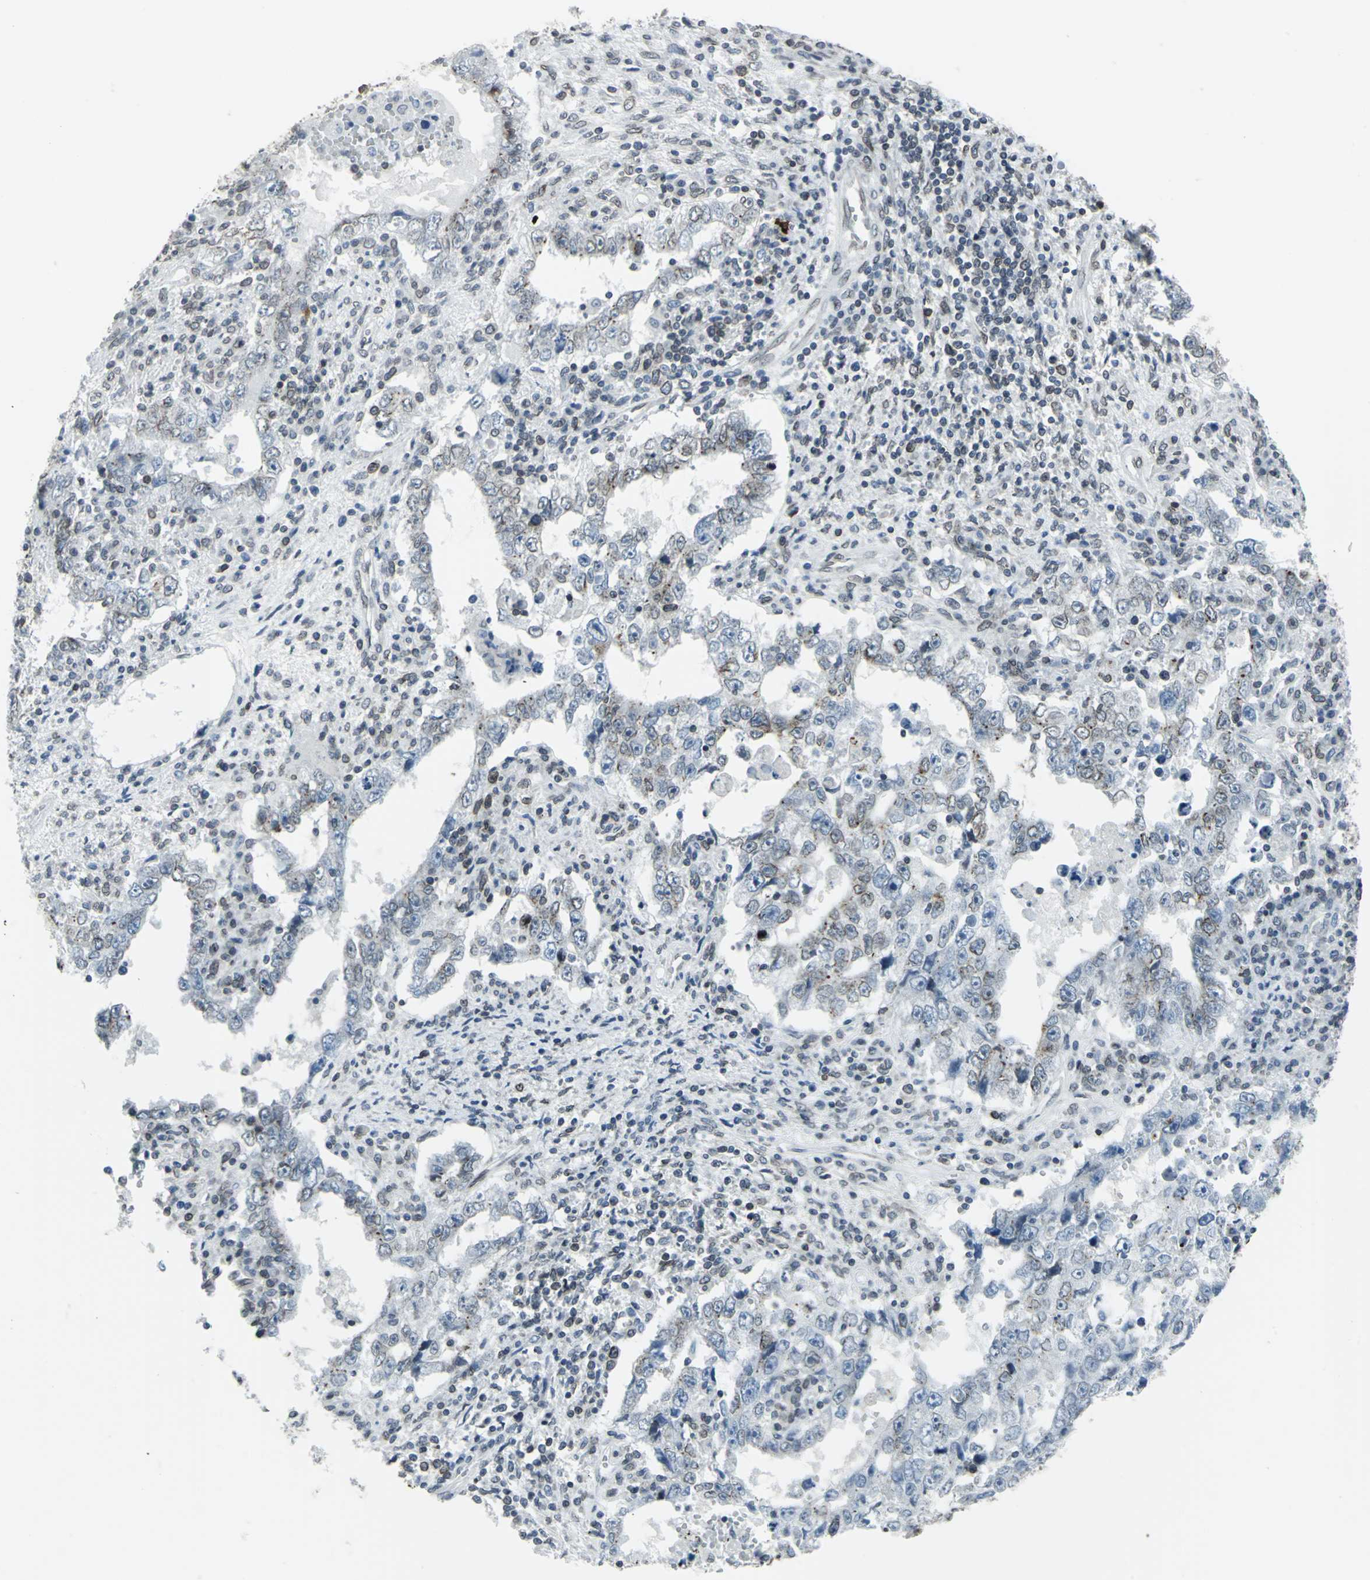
{"staining": {"intensity": "weak", "quantity": "25%-75%", "location": "cytoplasmic/membranous,nuclear"}, "tissue": "testis cancer", "cell_type": "Tumor cells", "image_type": "cancer", "snomed": [{"axis": "morphology", "description": "Carcinoma, Embryonal, NOS"}, {"axis": "topography", "description": "Testis"}], "caption": "Human testis cancer stained with a protein marker exhibits weak staining in tumor cells.", "gene": "SNUPN", "patient": {"sex": "male", "age": 26}}